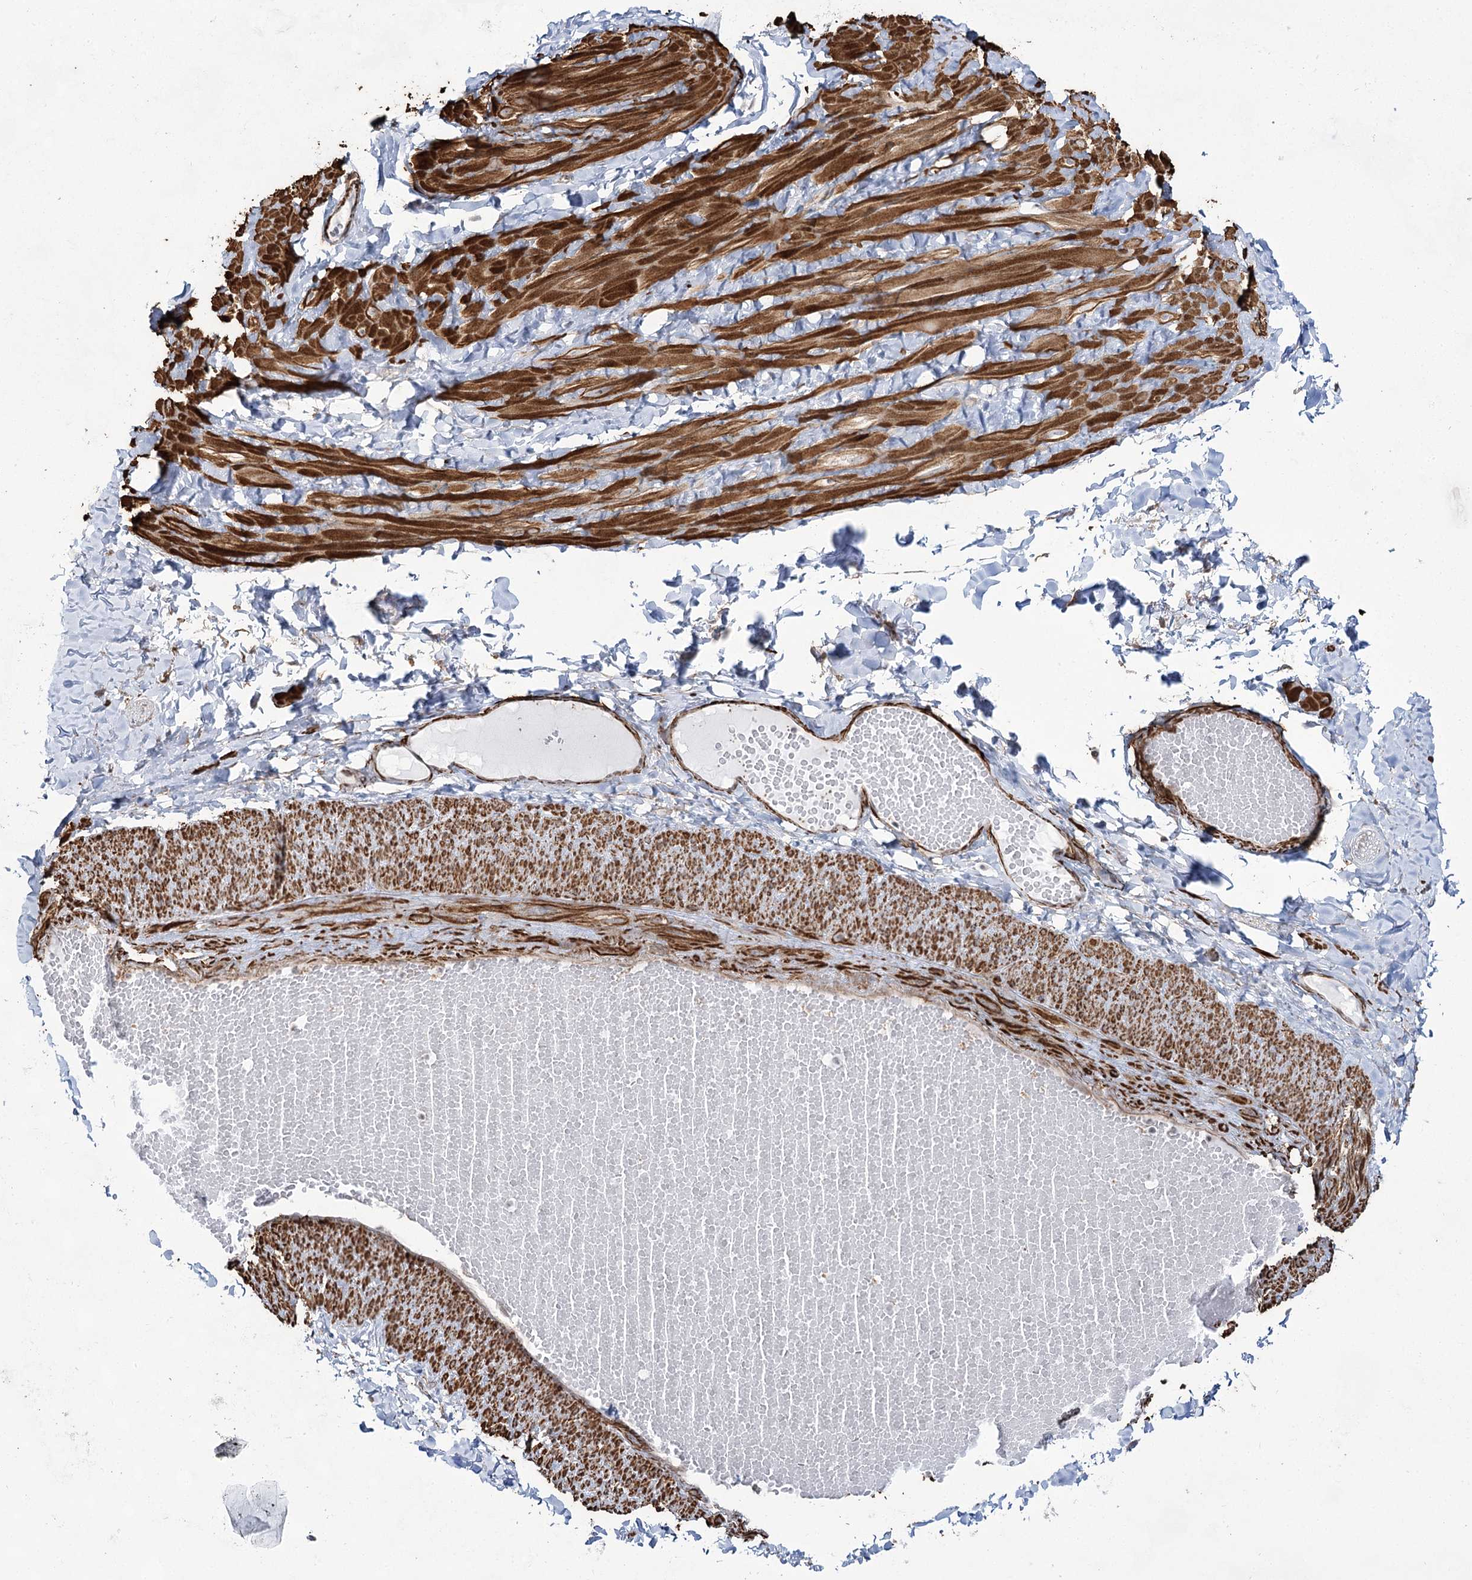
{"staining": {"intensity": "negative", "quantity": "none", "location": "none"}, "tissue": "adipose tissue", "cell_type": "Adipocytes", "image_type": "normal", "snomed": [{"axis": "morphology", "description": "Normal tissue, NOS"}, {"axis": "topography", "description": "Adipose tissue"}, {"axis": "topography", "description": "Vascular tissue"}, {"axis": "topography", "description": "Peripheral nerve tissue"}], "caption": "A micrograph of human adipose tissue is negative for staining in adipocytes. (Immunohistochemistry (ihc), brightfield microscopy, high magnification).", "gene": "CWF19L1", "patient": {"sex": "male", "age": 25}}